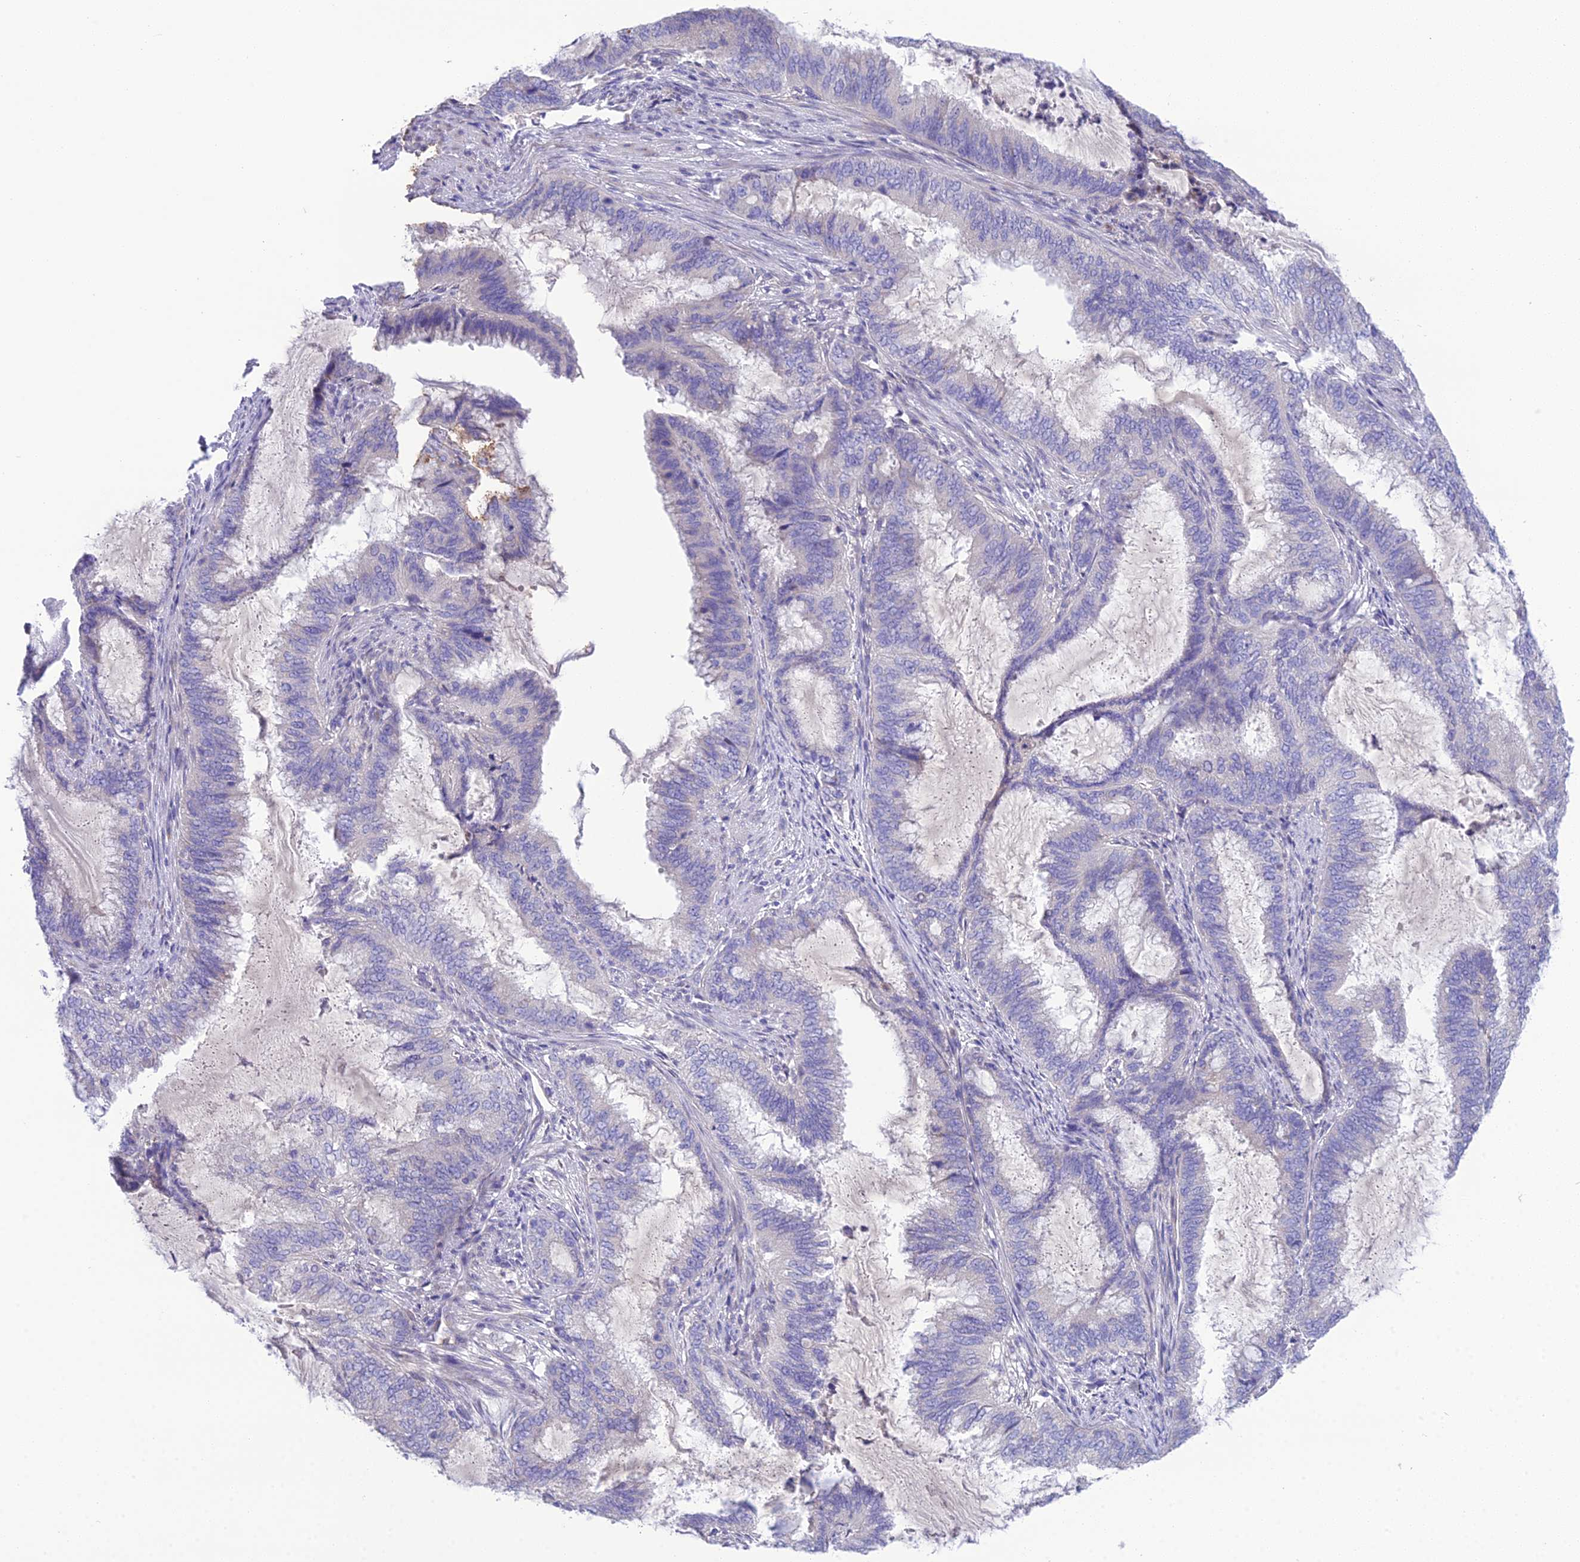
{"staining": {"intensity": "negative", "quantity": "none", "location": "none"}, "tissue": "endometrial cancer", "cell_type": "Tumor cells", "image_type": "cancer", "snomed": [{"axis": "morphology", "description": "Adenocarcinoma, NOS"}, {"axis": "topography", "description": "Endometrium"}], "caption": "DAB immunohistochemical staining of human endometrial adenocarcinoma demonstrates no significant expression in tumor cells.", "gene": "KIAA0408", "patient": {"sex": "female", "age": 51}}